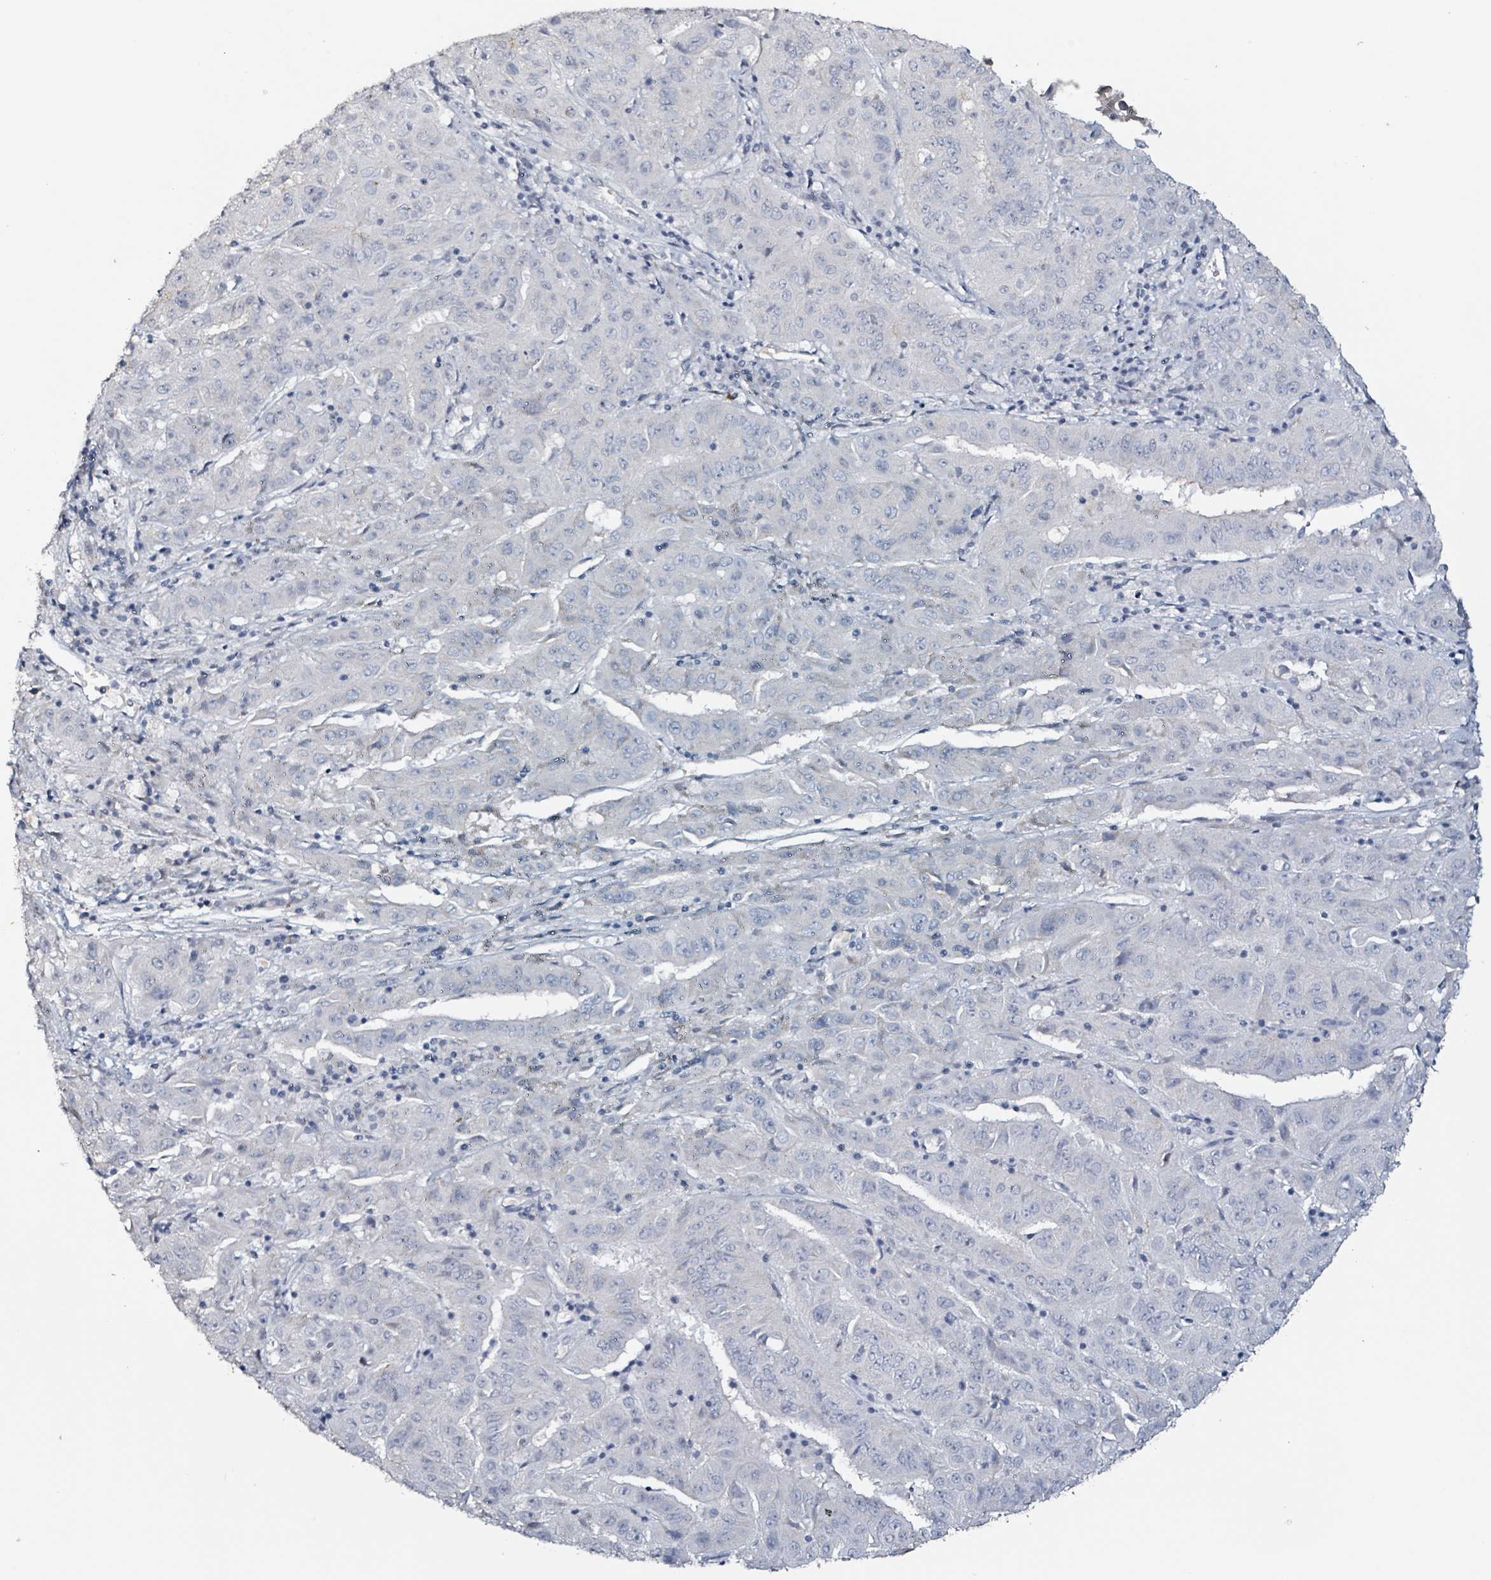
{"staining": {"intensity": "negative", "quantity": "none", "location": "none"}, "tissue": "pancreatic cancer", "cell_type": "Tumor cells", "image_type": "cancer", "snomed": [{"axis": "morphology", "description": "Adenocarcinoma, NOS"}, {"axis": "topography", "description": "Pancreas"}], "caption": "High magnification brightfield microscopy of adenocarcinoma (pancreatic) stained with DAB (3,3'-diaminobenzidine) (brown) and counterstained with hematoxylin (blue): tumor cells show no significant positivity.", "gene": "CA9", "patient": {"sex": "male", "age": 63}}